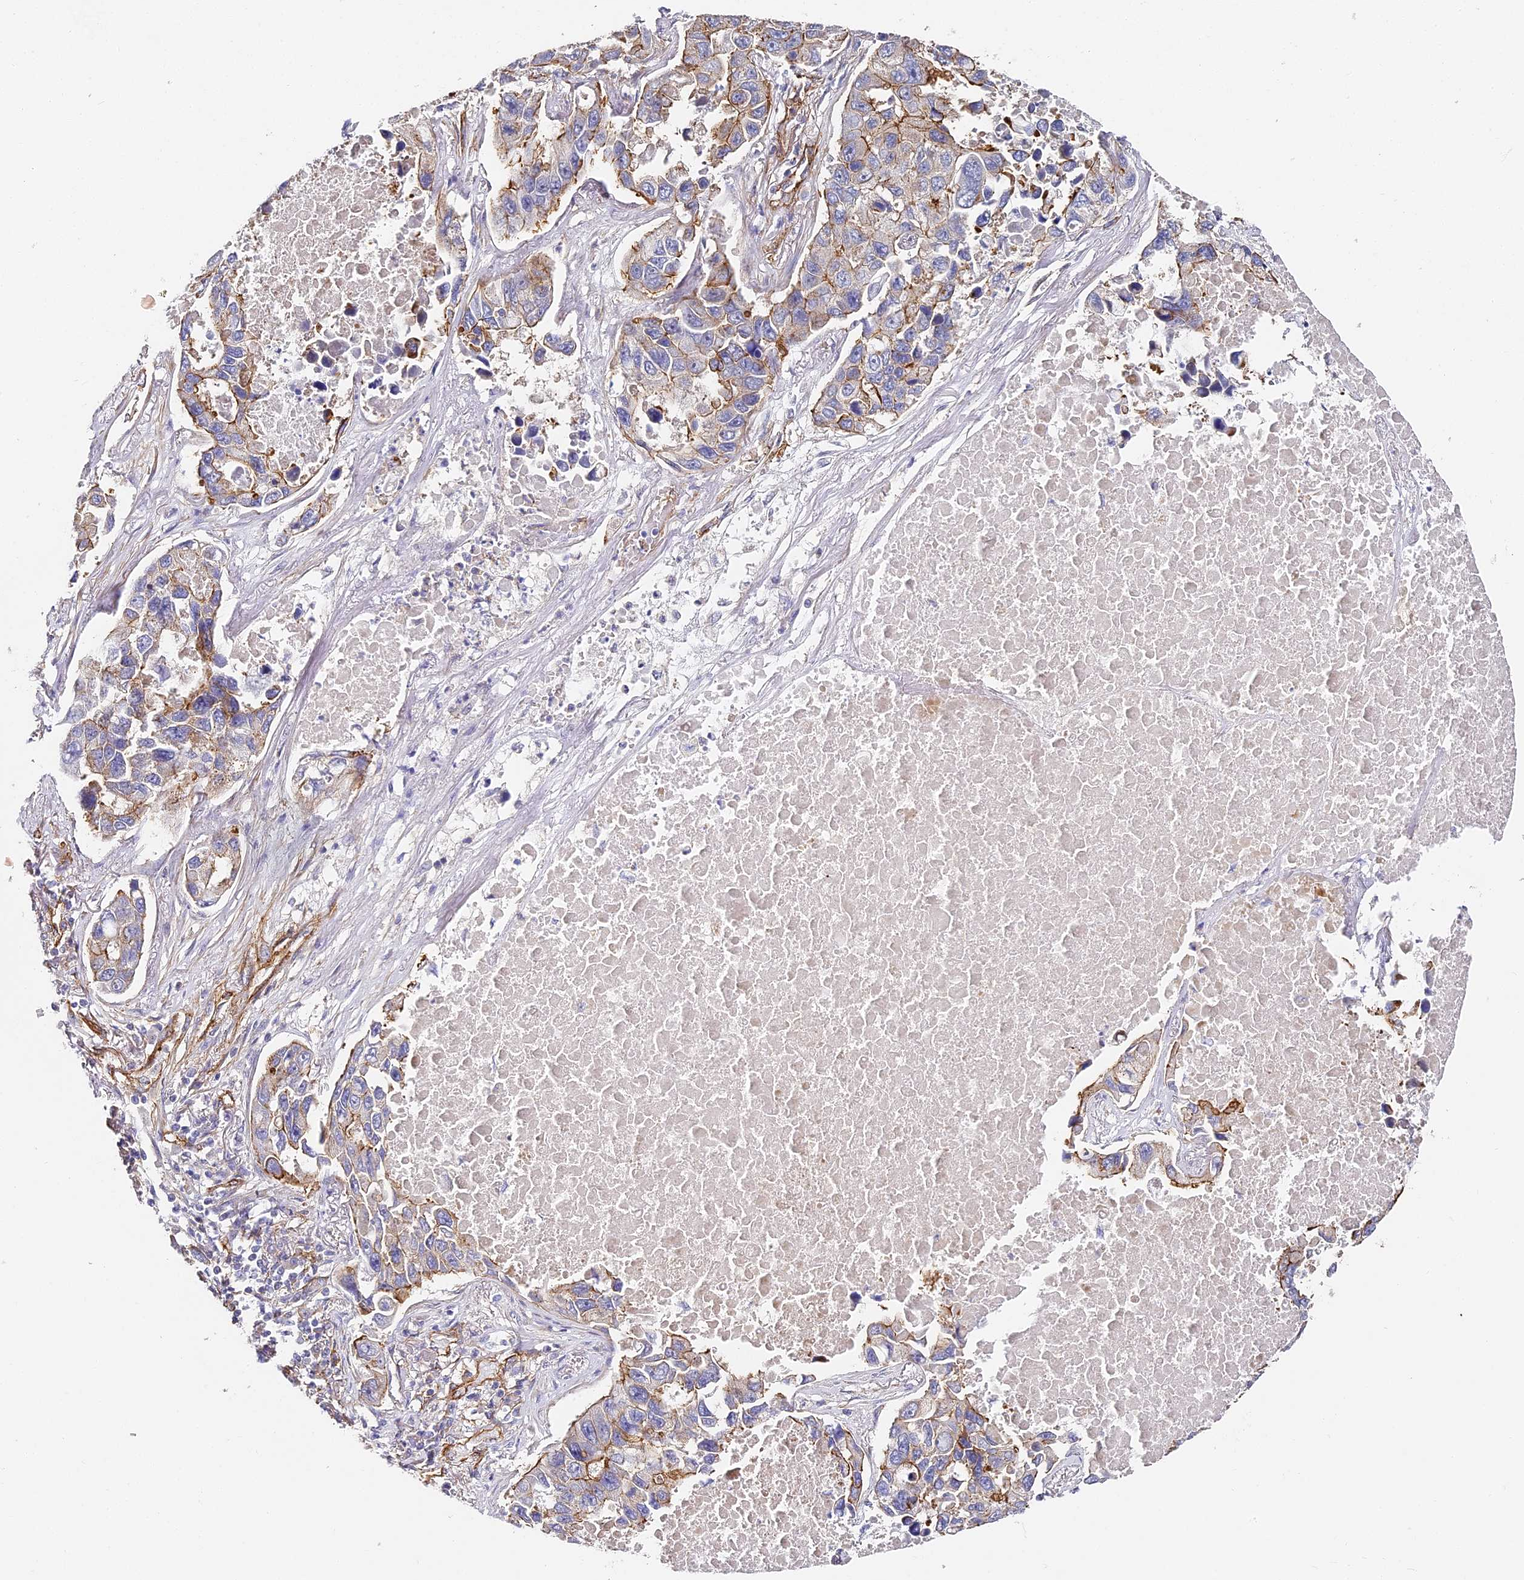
{"staining": {"intensity": "moderate", "quantity": "<25%", "location": "cytoplasmic/membranous"}, "tissue": "lung cancer", "cell_type": "Tumor cells", "image_type": "cancer", "snomed": [{"axis": "morphology", "description": "Adenocarcinoma, NOS"}, {"axis": "topography", "description": "Lung"}], "caption": "Immunohistochemical staining of lung cancer (adenocarcinoma) displays low levels of moderate cytoplasmic/membranous positivity in approximately <25% of tumor cells.", "gene": "CCDC30", "patient": {"sex": "male", "age": 64}}